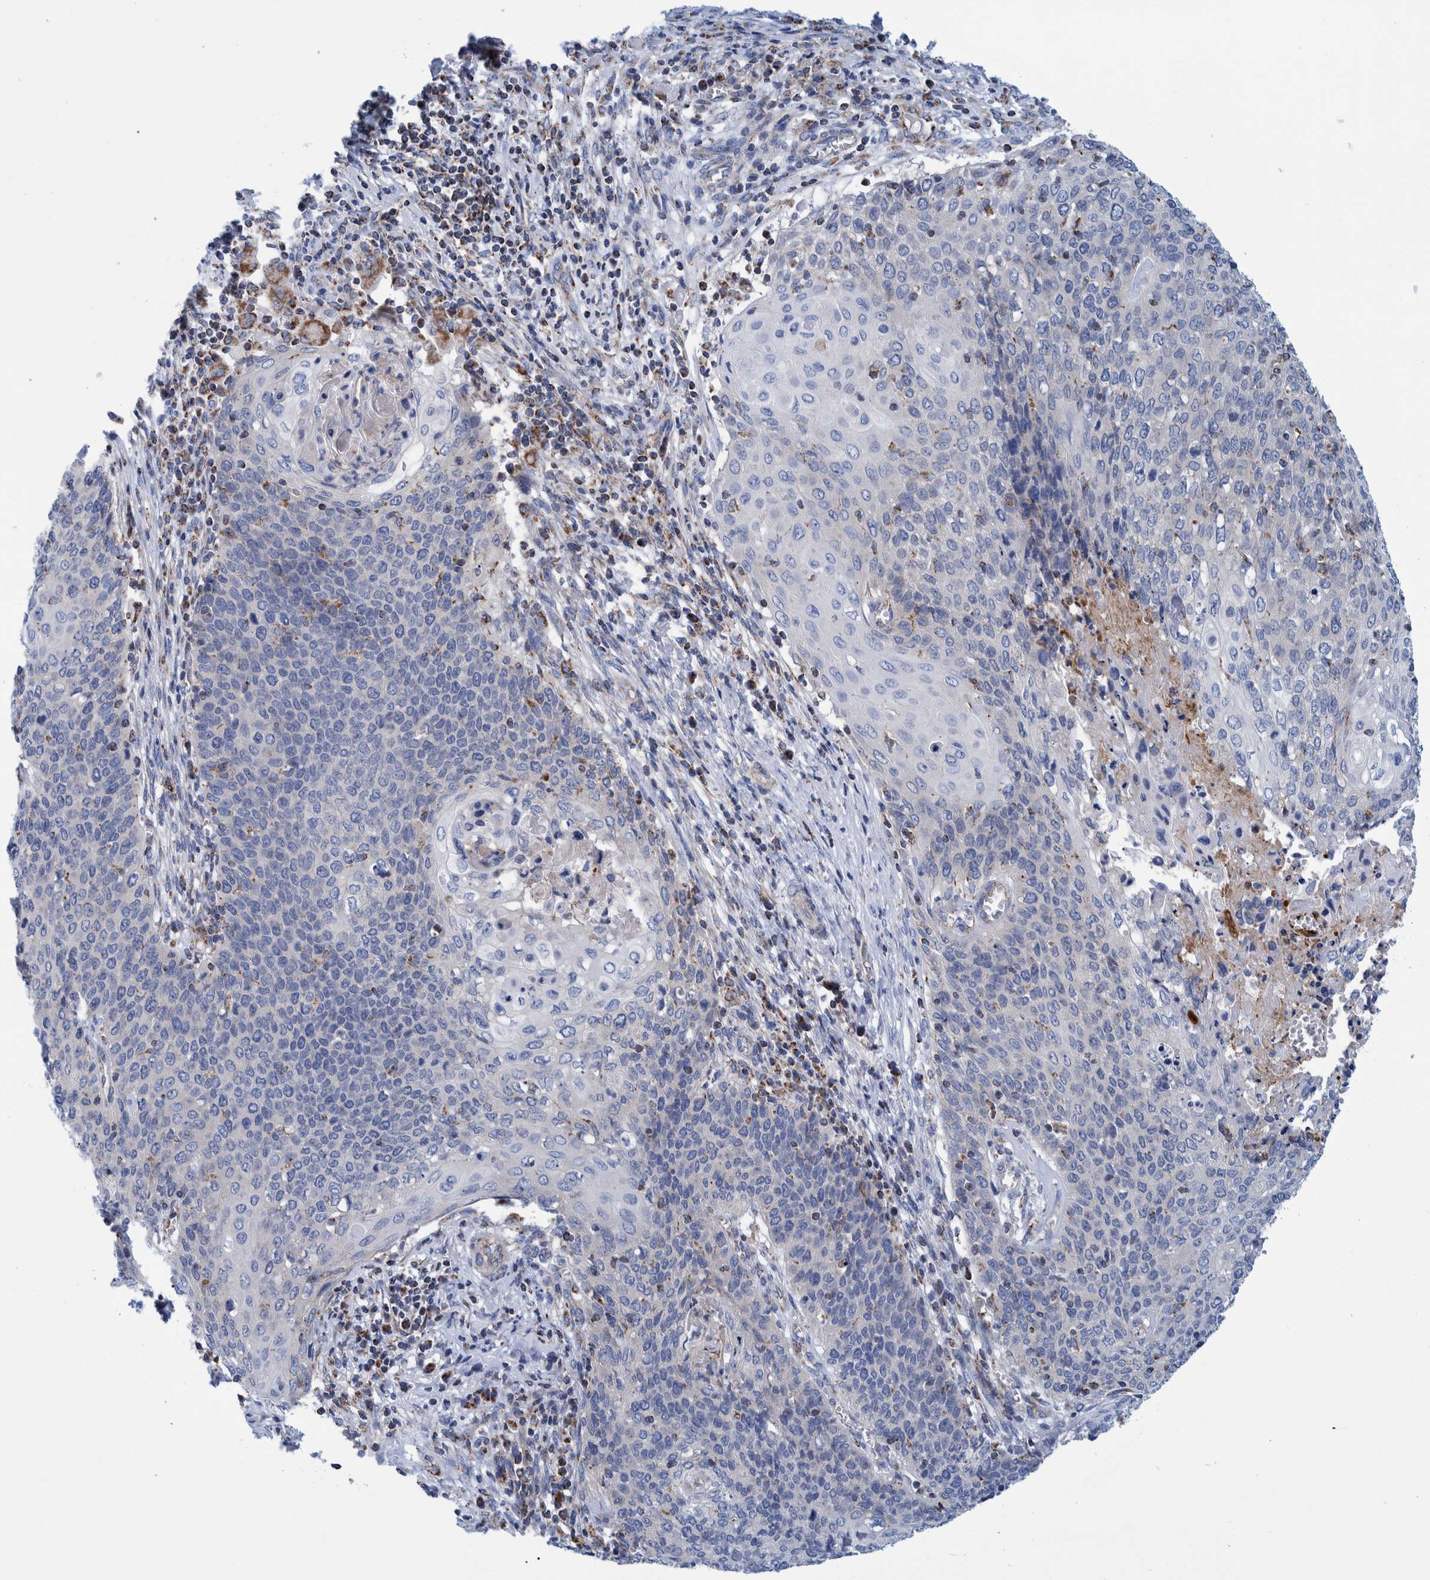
{"staining": {"intensity": "negative", "quantity": "none", "location": "none"}, "tissue": "cervical cancer", "cell_type": "Tumor cells", "image_type": "cancer", "snomed": [{"axis": "morphology", "description": "Squamous cell carcinoma, NOS"}, {"axis": "topography", "description": "Cervix"}], "caption": "This is an IHC image of cervical squamous cell carcinoma. There is no positivity in tumor cells.", "gene": "BZW2", "patient": {"sex": "female", "age": 39}}